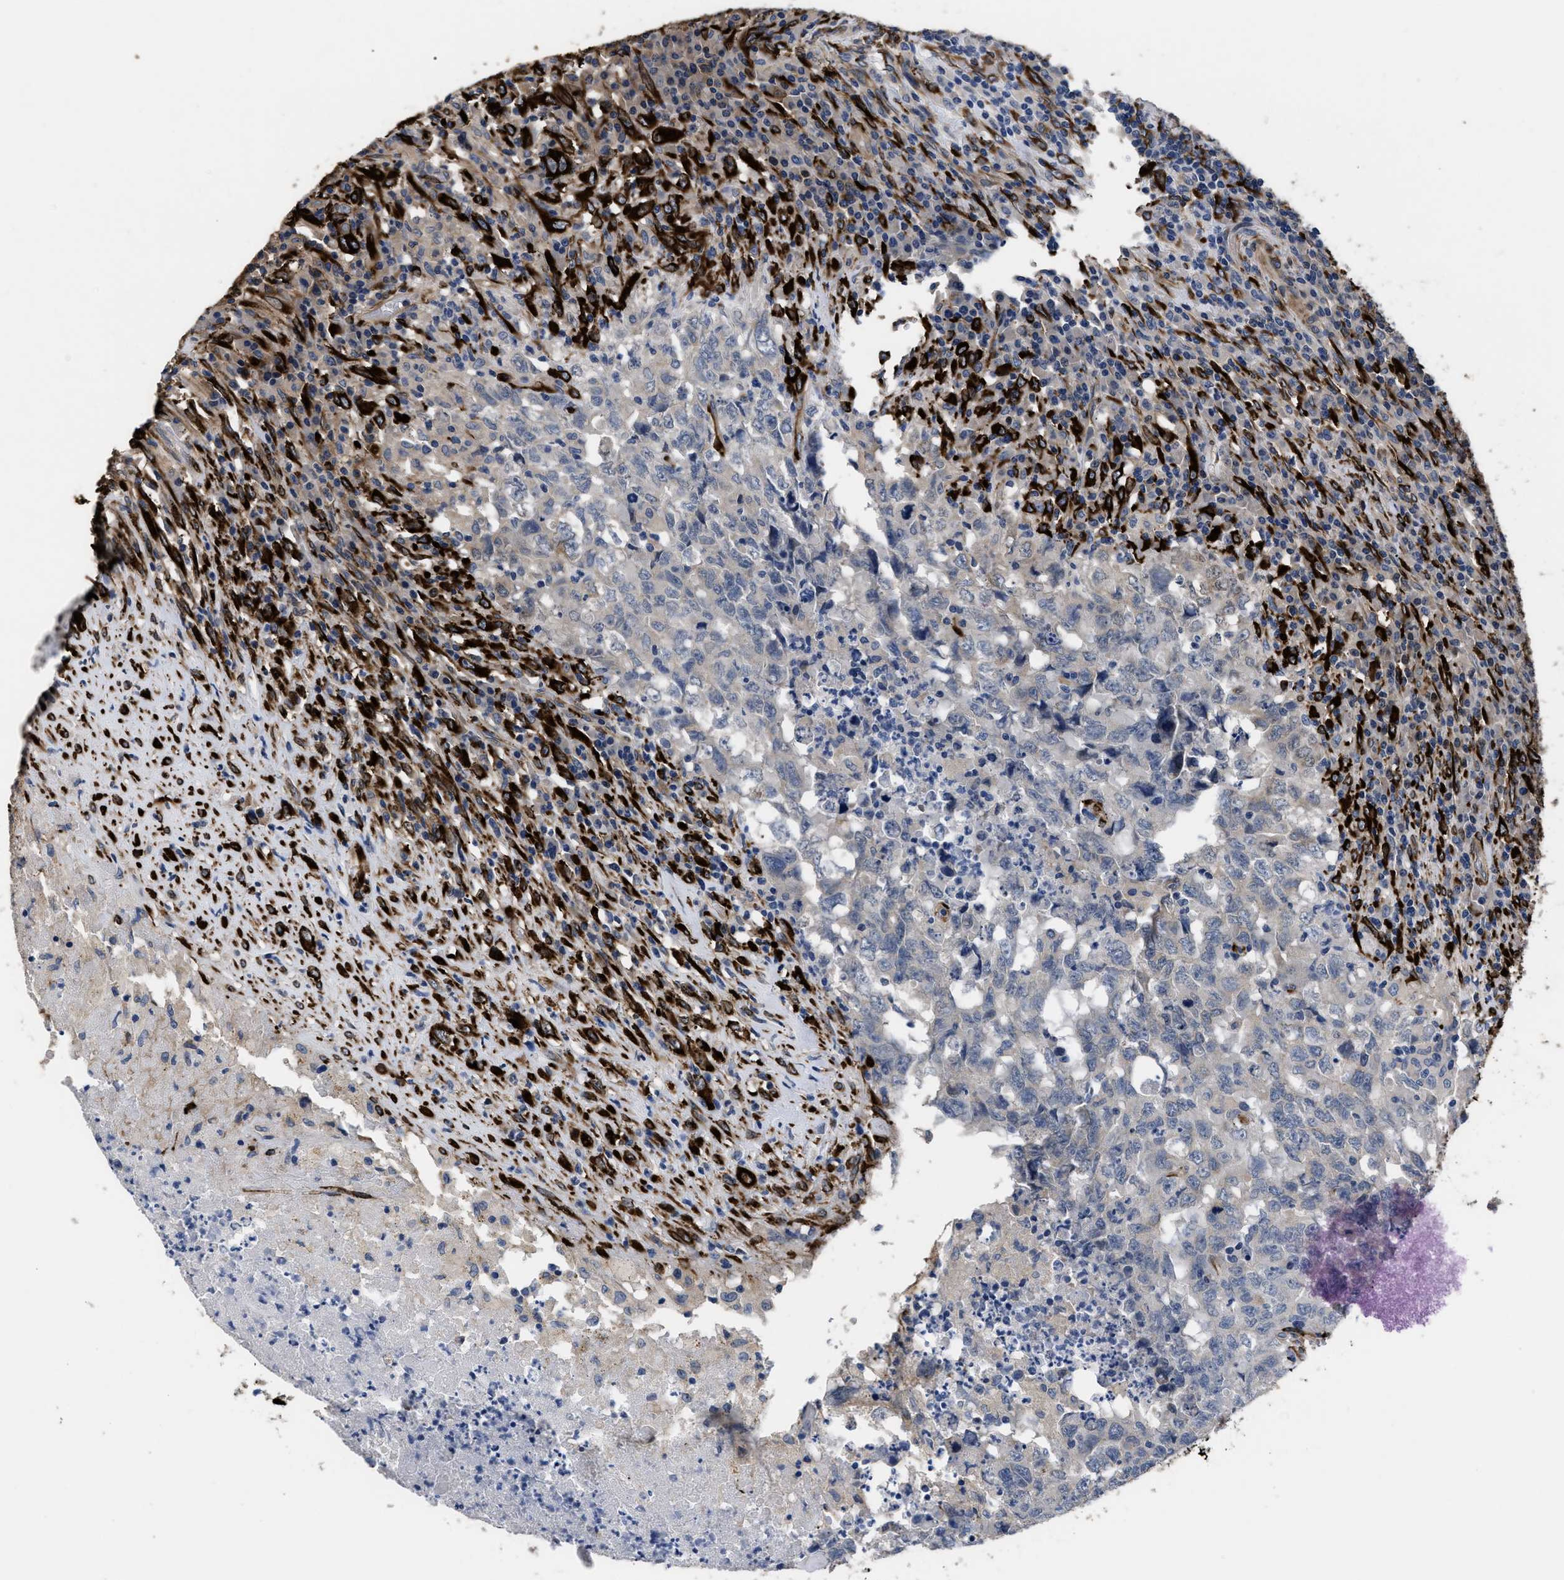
{"staining": {"intensity": "negative", "quantity": "none", "location": "none"}, "tissue": "testis cancer", "cell_type": "Tumor cells", "image_type": "cancer", "snomed": [{"axis": "morphology", "description": "Necrosis, NOS"}, {"axis": "morphology", "description": "Carcinoma, Embryonal, NOS"}, {"axis": "topography", "description": "Testis"}], "caption": "Immunohistochemical staining of testis embryonal carcinoma displays no significant positivity in tumor cells. (DAB IHC, high magnification).", "gene": "SQLE", "patient": {"sex": "male", "age": 19}}